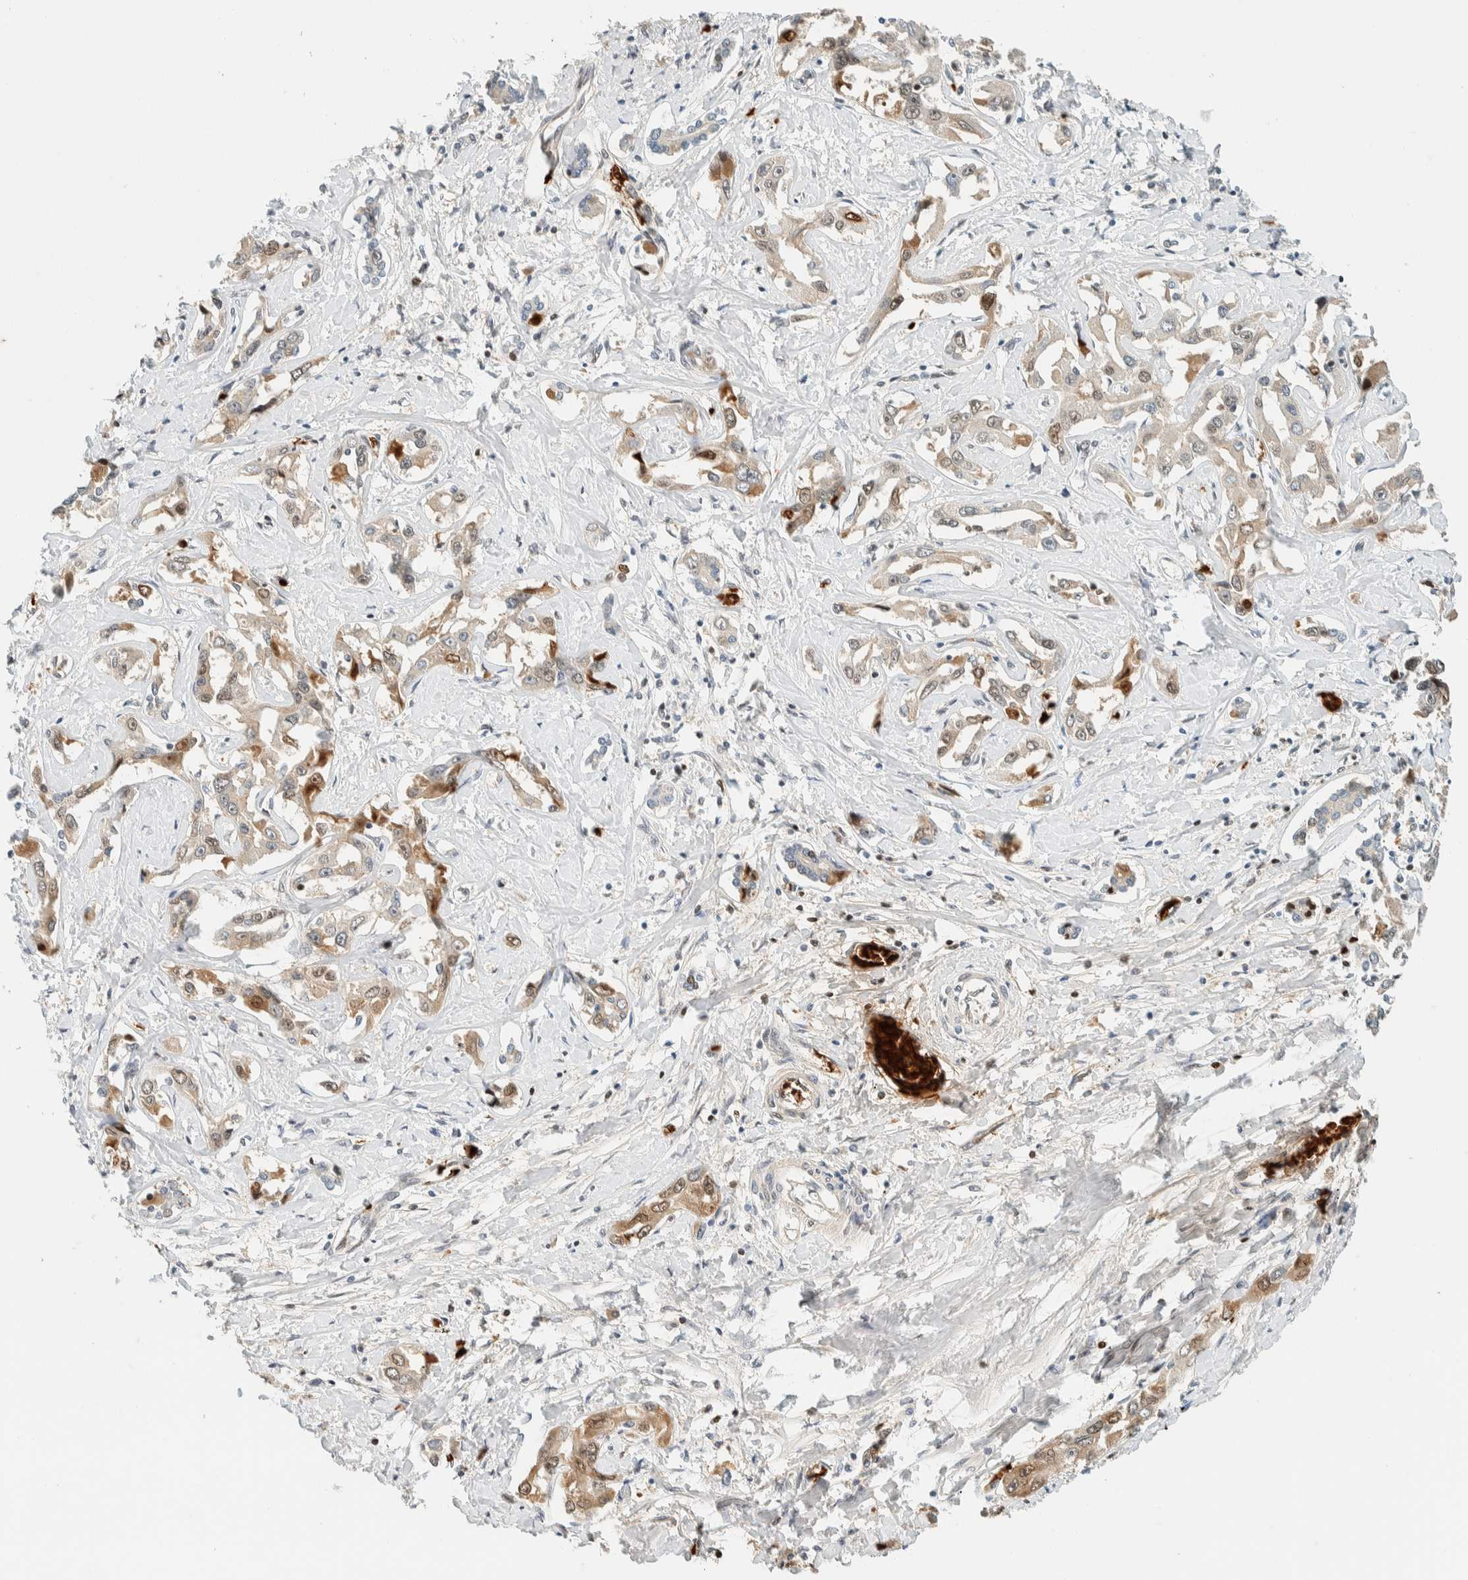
{"staining": {"intensity": "weak", "quantity": ">75%", "location": "cytoplasmic/membranous,nuclear"}, "tissue": "liver cancer", "cell_type": "Tumor cells", "image_type": "cancer", "snomed": [{"axis": "morphology", "description": "Cholangiocarcinoma"}, {"axis": "topography", "description": "Liver"}], "caption": "This micrograph displays liver cancer (cholangiocarcinoma) stained with immunohistochemistry (IHC) to label a protein in brown. The cytoplasmic/membranous and nuclear of tumor cells show weak positivity for the protein. Nuclei are counter-stained blue.", "gene": "TSTD2", "patient": {"sex": "male", "age": 59}}